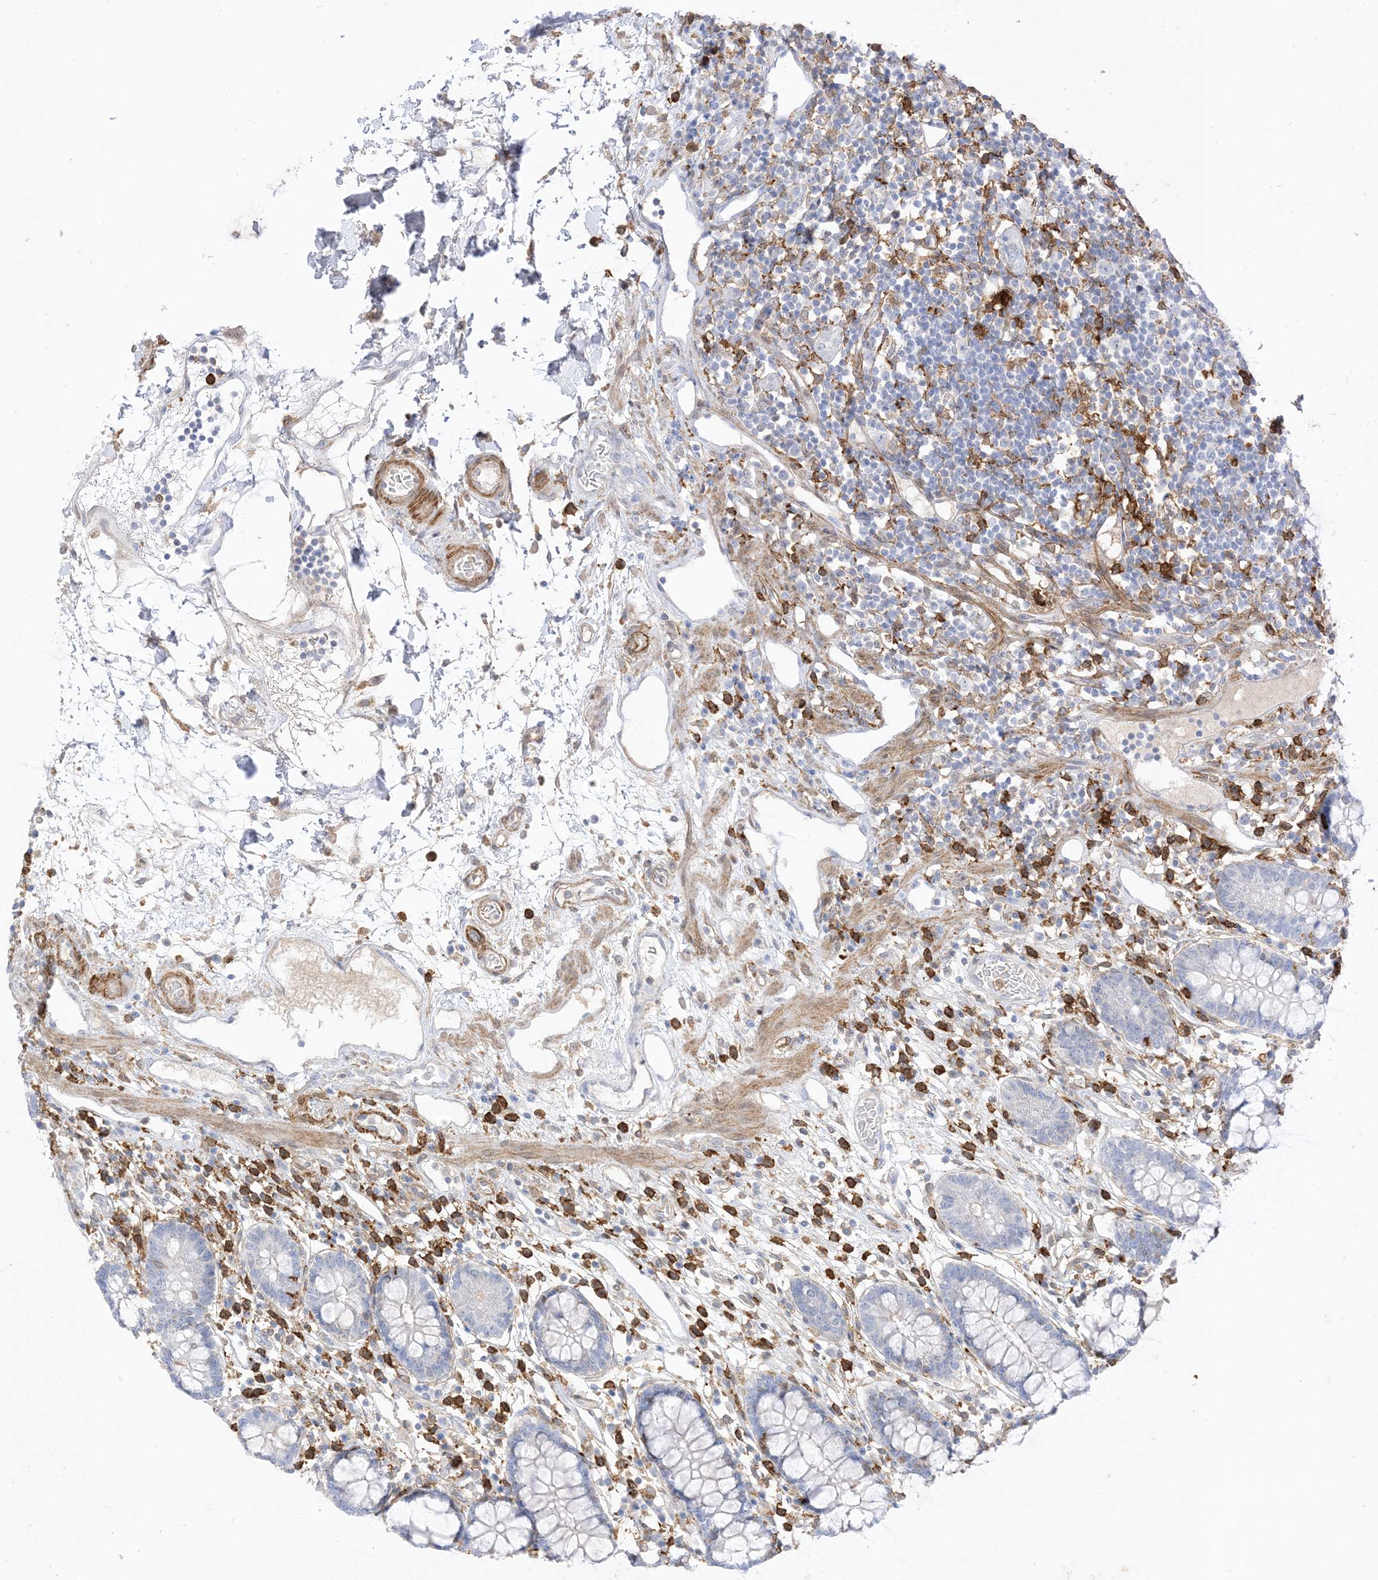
{"staining": {"intensity": "moderate", "quantity": "25%-75%", "location": "cytoplasmic/membranous"}, "tissue": "colon", "cell_type": "Endothelial cells", "image_type": "normal", "snomed": [{"axis": "morphology", "description": "Normal tissue, NOS"}, {"axis": "topography", "description": "Colon"}], "caption": "IHC (DAB (3,3'-diaminobenzidine)) staining of unremarkable colon demonstrates moderate cytoplasmic/membranous protein staining in about 25%-75% of endothelial cells.", "gene": "GSN", "patient": {"sex": "female", "age": 79}}